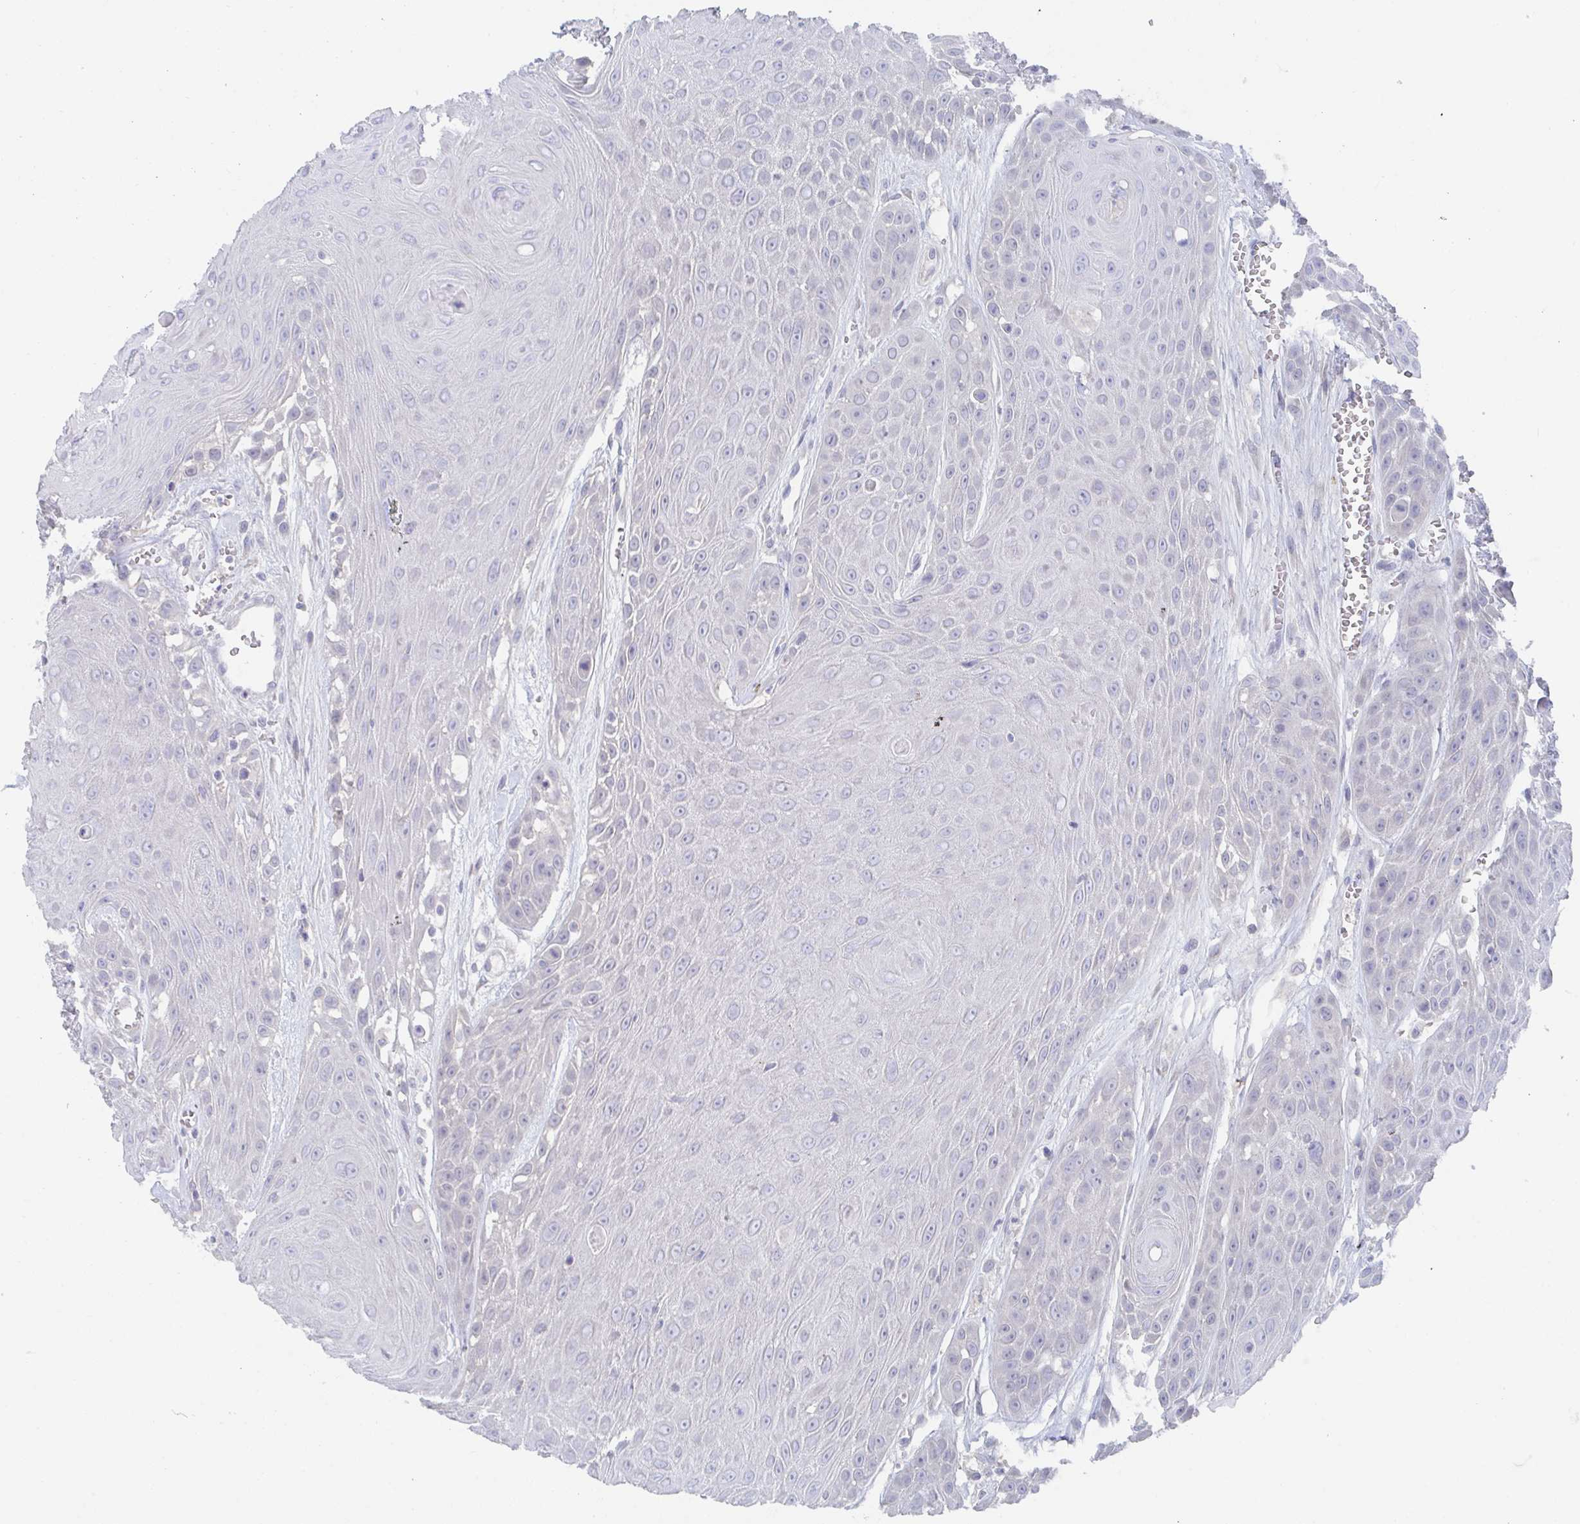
{"staining": {"intensity": "negative", "quantity": "none", "location": "none"}, "tissue": "head and neck cancer", "cell_type": "Tumor cells", "image_type": "cancer", "snomed": [{"axis": "morphology", "description": "Squamous cell carcinoma, NOS"}, {"axis": "topography", "description": "Oral tissue"}, {"axis": "topography", "description": "Head-Neck"}], "caption": "Head and neck squamous cell carcinoma was stained to show a protein in brown. There is no significant expression in tumor cells.", "gene": "KCNK5", "patient": {"sex": "male", "age": 81}}